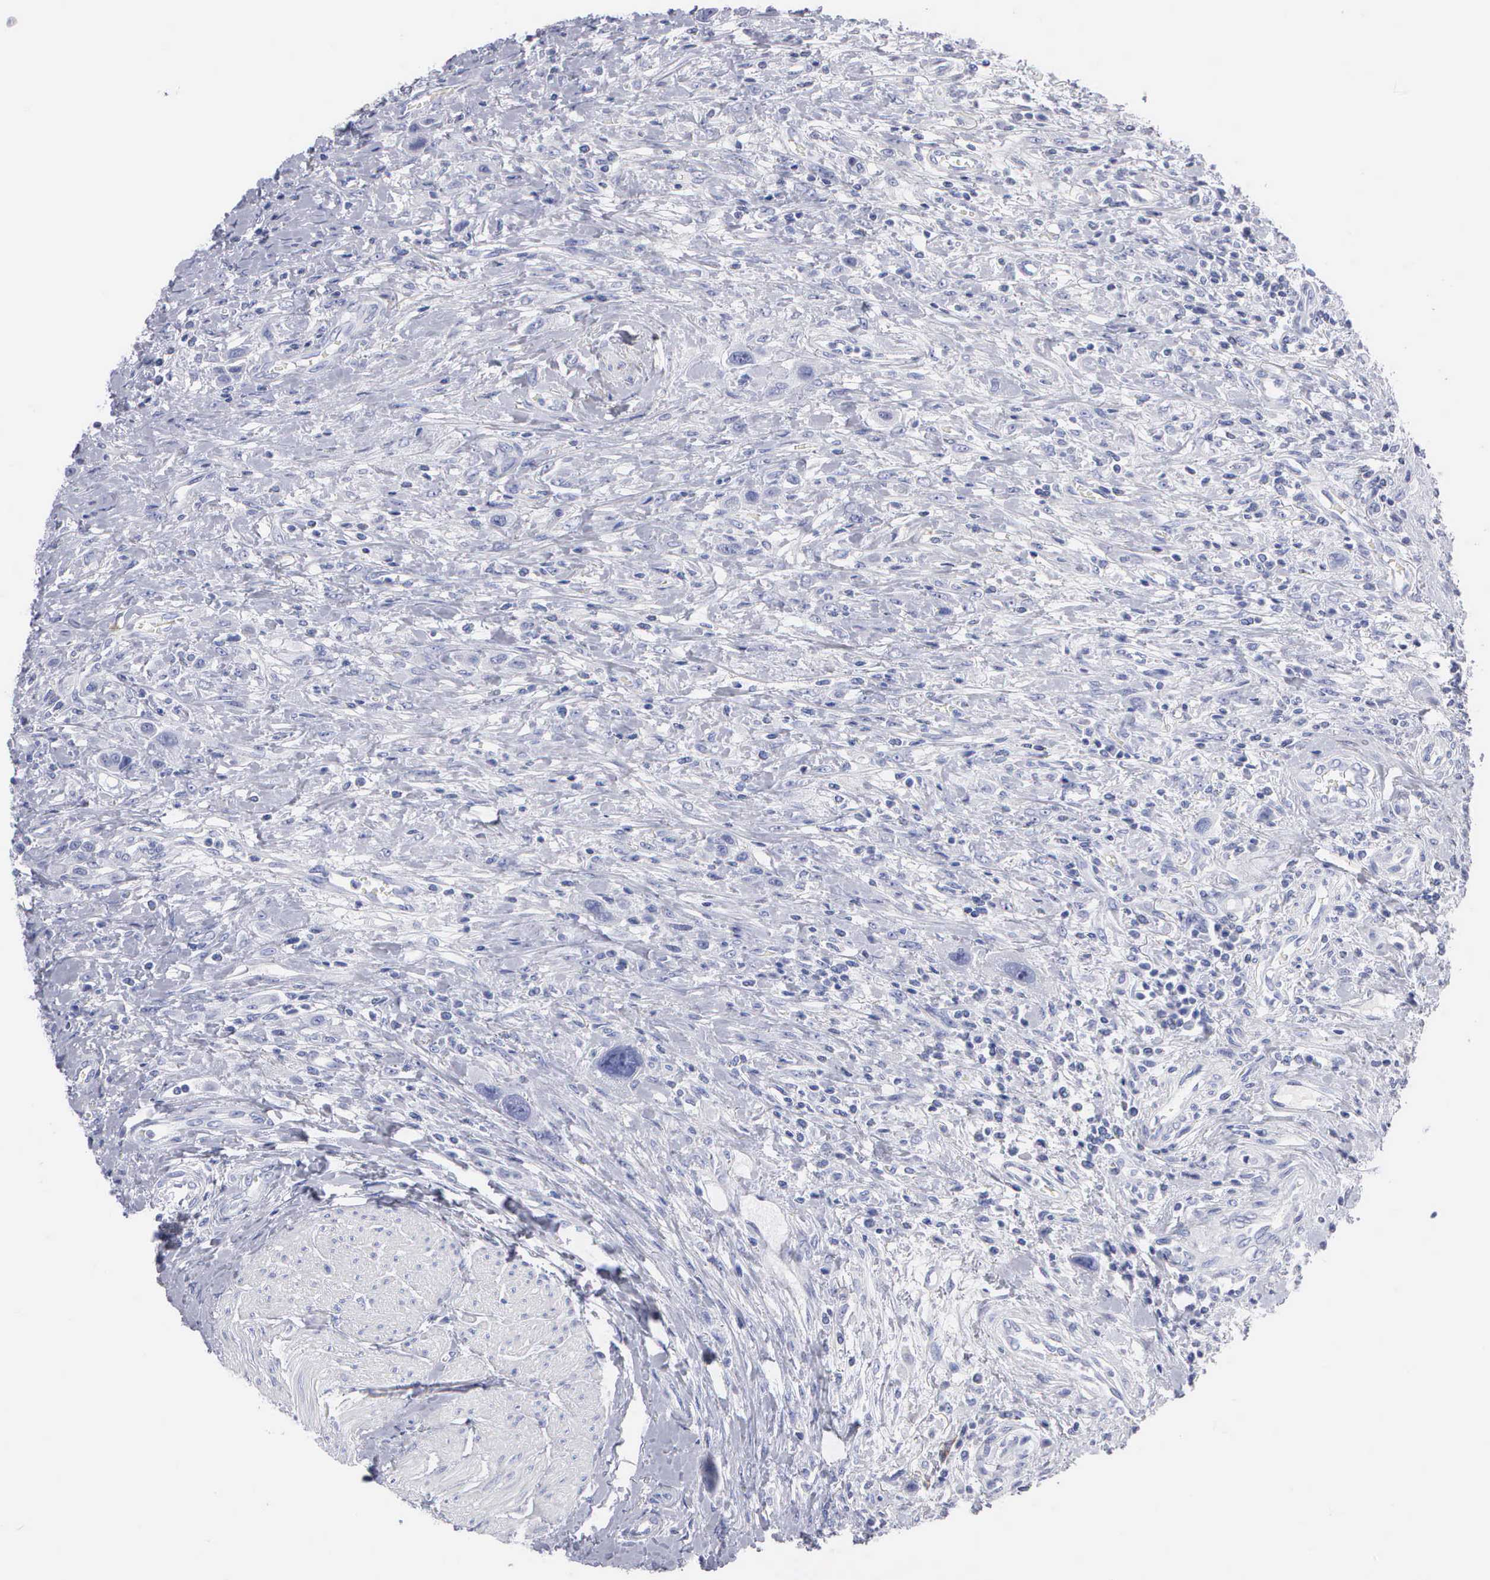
{"staining": {"intensity": "negative", "quantity": "none", "location": "none"}, "tissue": "urothelial cancer", "cell_type": "Tumor cells", "image_type": "cancer", "snomed": [{"axis": "morphology", "description": "Urothelial carcinoma, High grade"}, {"axis": "topography", "description": "Urinary bladder"}], "caption": "DAB immunohistochemical staining of urothelial cancer reveals no significant positivity in tumor cells.", "gene": "CYP19A1", "patient": {"sex": "male", "age": 50}}